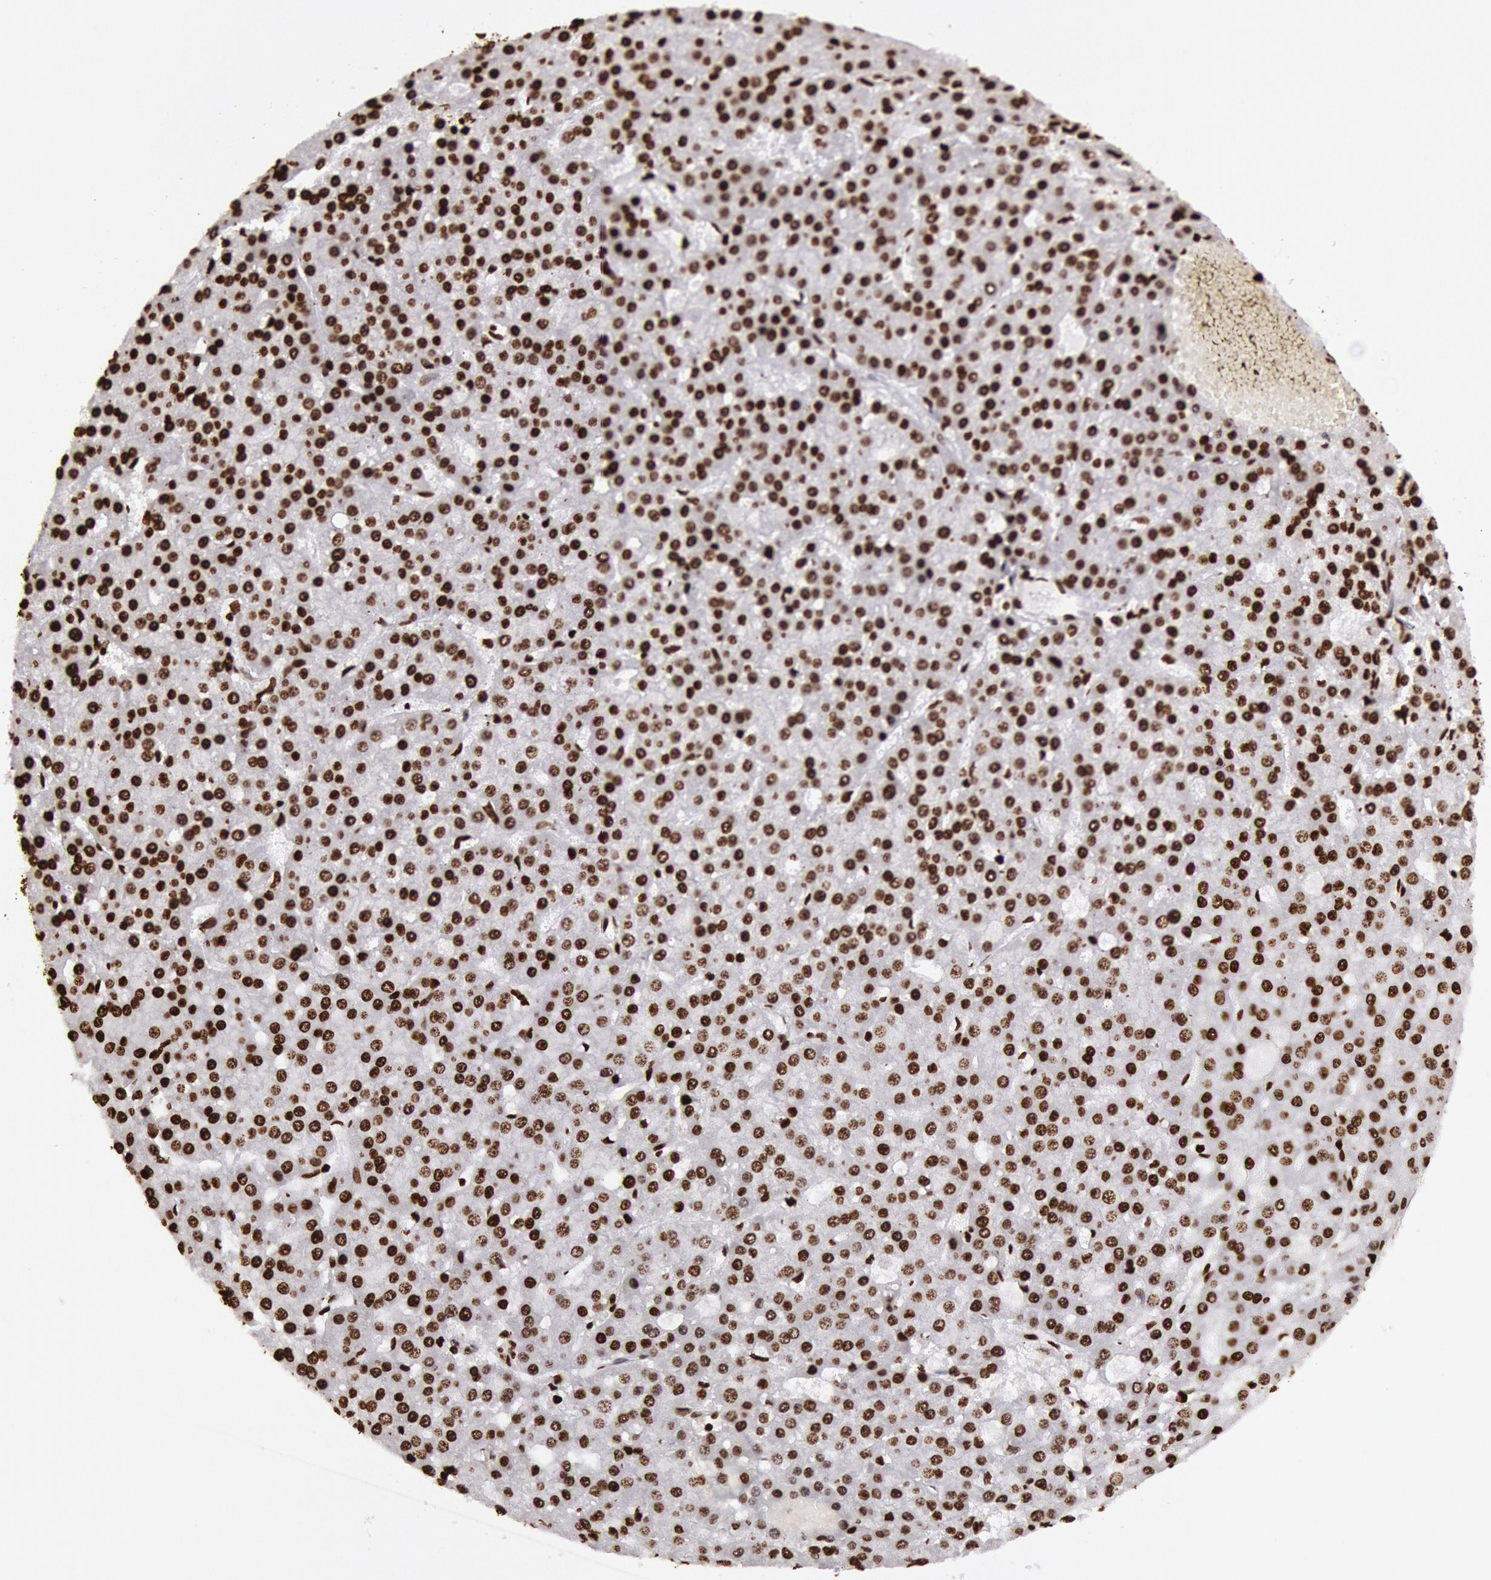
{"staining": {"intensity": "strong", "quantity": ">75%", "location": "nuclear"}, "tissue": "liver cancer", "cell_type": "Tumor cells", "image_type": "cancer", "snomed": [{"axis": "morphology", "description": "Carcinoma, Hepatocellular, NOS"}, {"axis": "topography", "description": "Liver"}], "caption": "Liver cancer was stained to show a protein in brown. There is high levels of strong nuclear expression in about >75% of tumor cells.", "gene": "H3-4", "patient": {"sex": "male", "age": 47}}